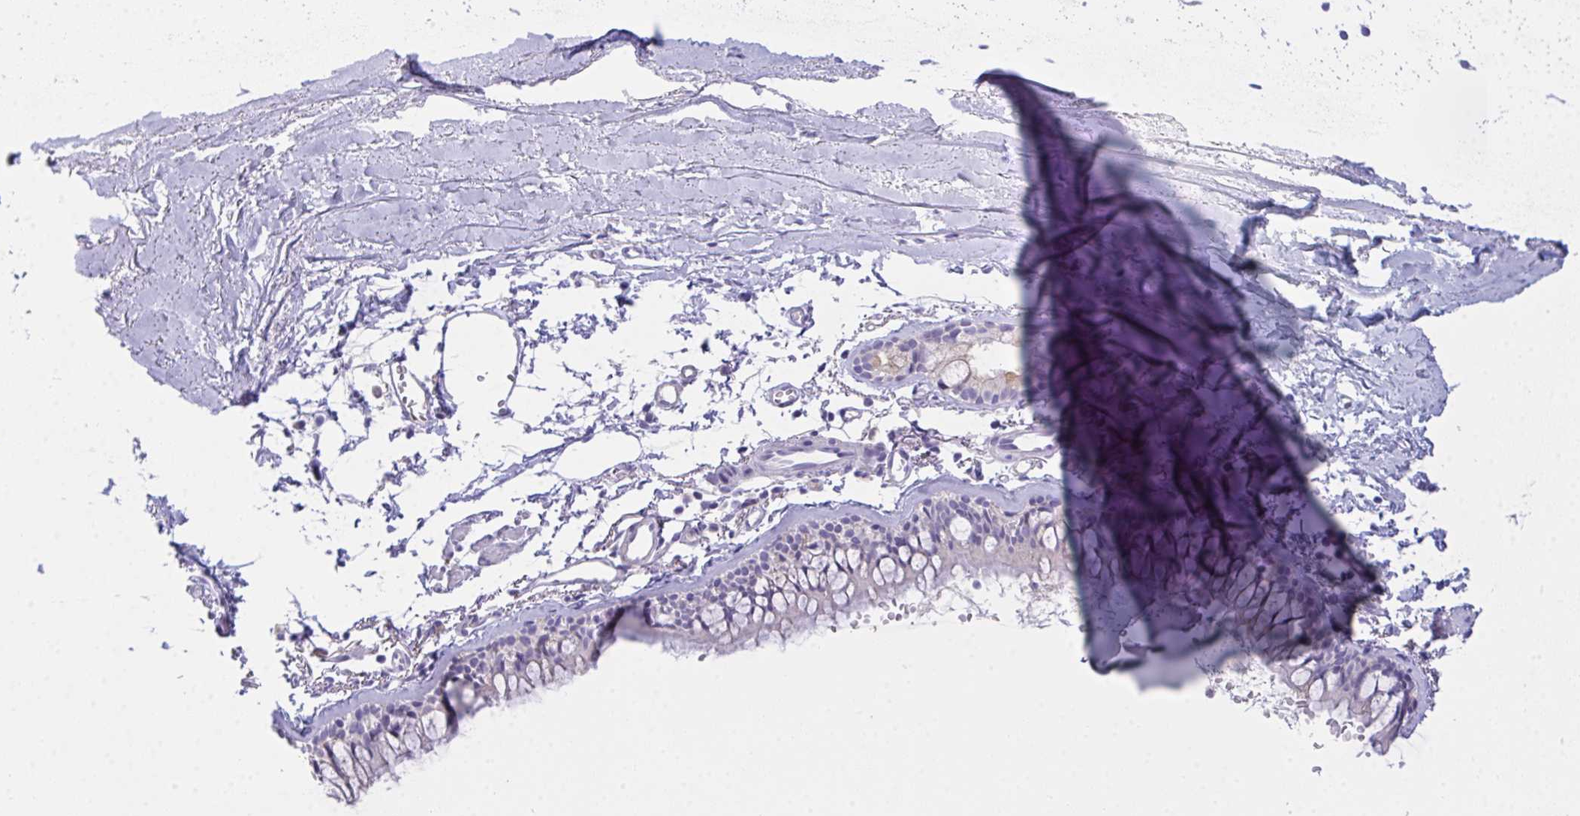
{"staining": {"intensity": "strong", "quantity": "<25%", "location": "cytoplasmic/membranous"}, "tissue": "bronchus", "cell_type": "Respiratory epithelial cells", "image_type": "normal", "snomed": [{"axis": "morphology", "description": "Normal tissue, NOS"}, {"axis": "topography", "description": "Cartilage tissue"}, {"axis": "topography", "description": "Bronchus"}, {"axis": "topography", "description": "Peripheral nerve tissue"}], "caption": "Immunohistochemical staining of normal human bronchus displays strong cytoplasmic/membranous protein staining in about <25% of respiratory epithelial cells.", "gene": "SEMA6B", "patient": {"sex": "female", "age": 59}}